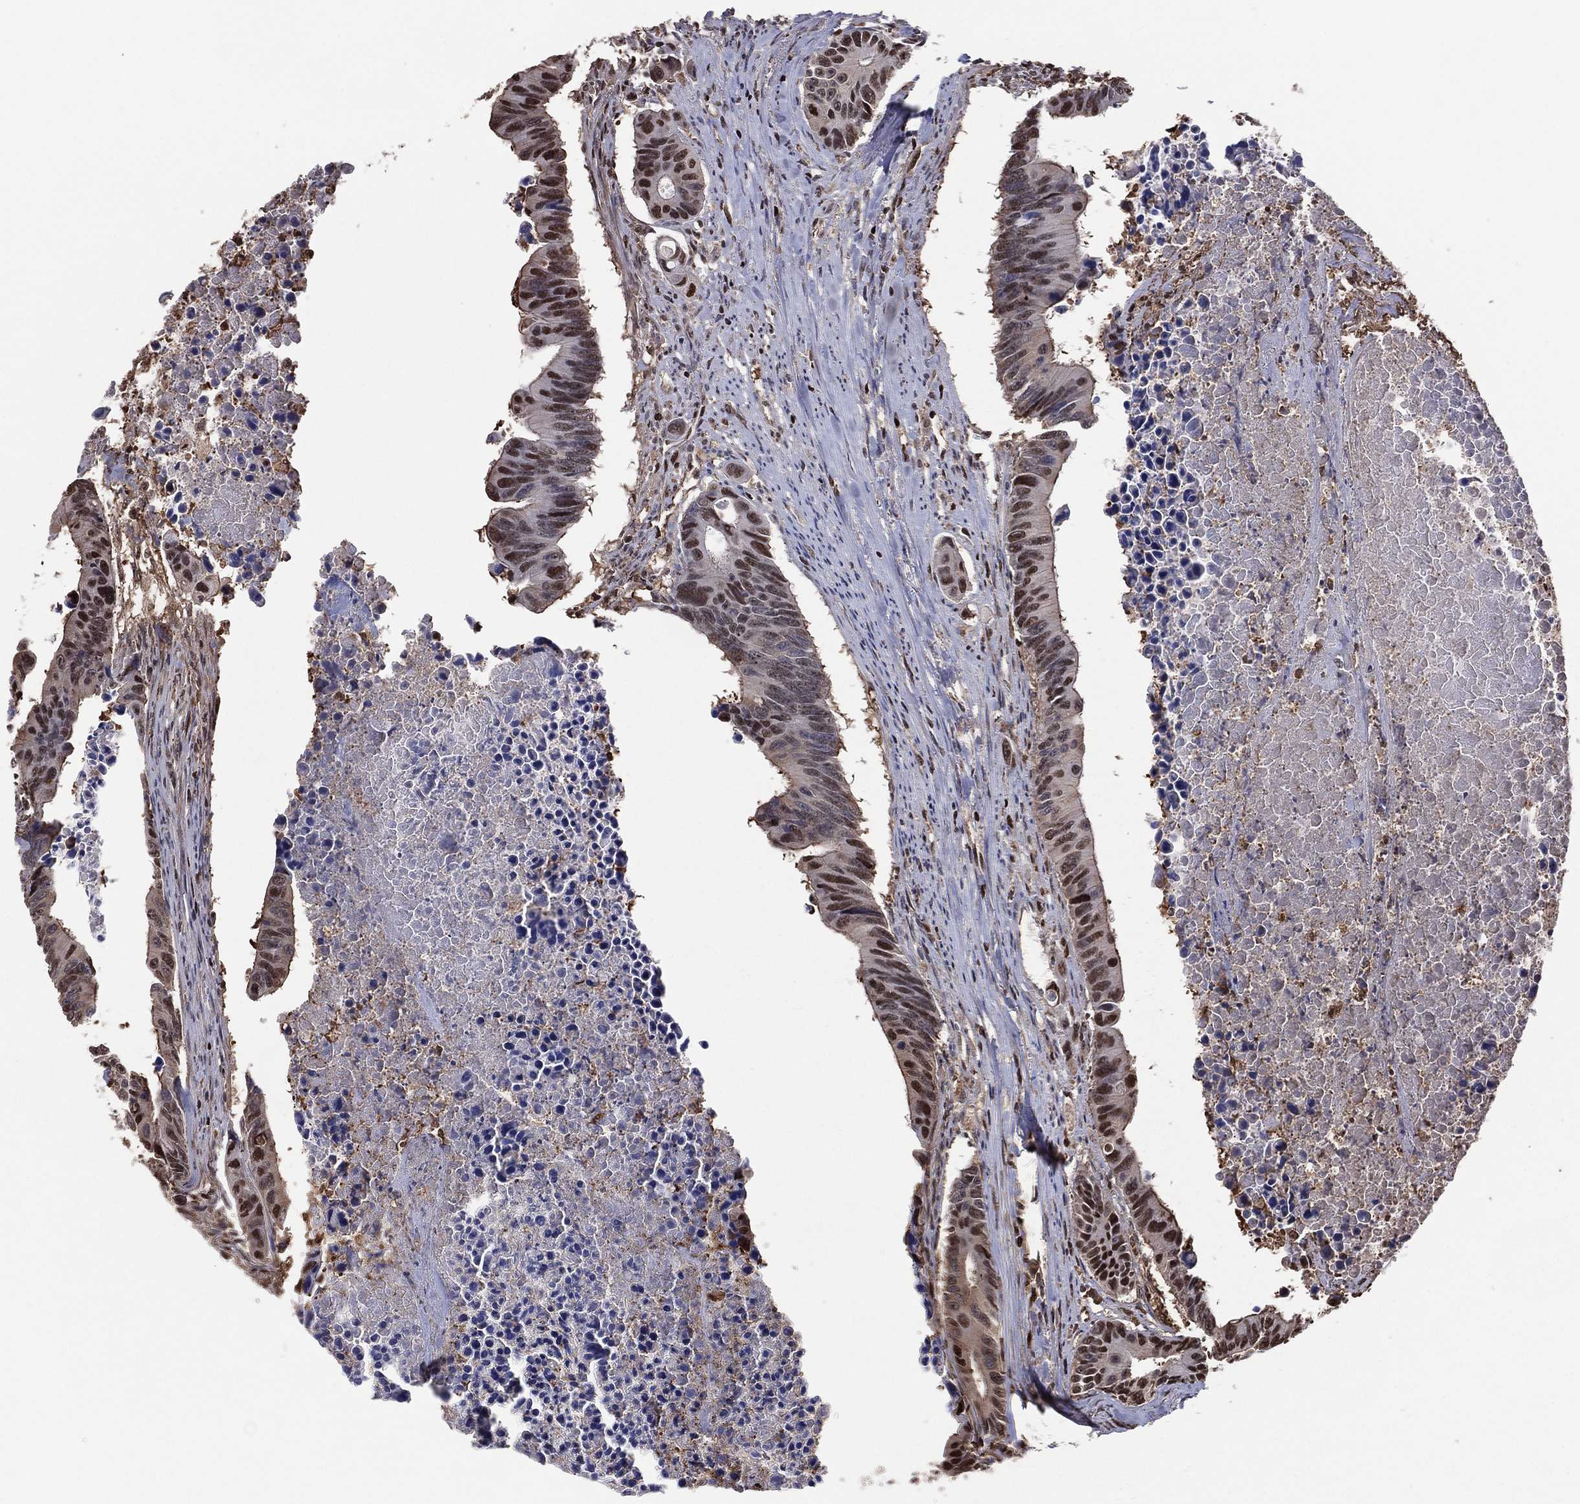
{"staining": {"intensity": "strong", "quantity": "25%-75%", "location": "cytoplasmic/membranous,nuclear"}, "tissue": "colorectal cancer", "cell_type": "Tumor cells", "image_type": "cancer", "snomed": [{"axis": "morphology", "description": "Adenocarcinoma, NOS"}, {"axis": "topography", "description": "Colon"}], "caption": "The micrograph shows immunohistochemical staining of colorectal cancer (adenocarcinoma). There is strong cytoplasmic/membranous and nuclear positivity is appreciated in about 25%-75% of tumor cells.", "gene": "GAPDH", "patient": {"sex": "female", "age": 87}}